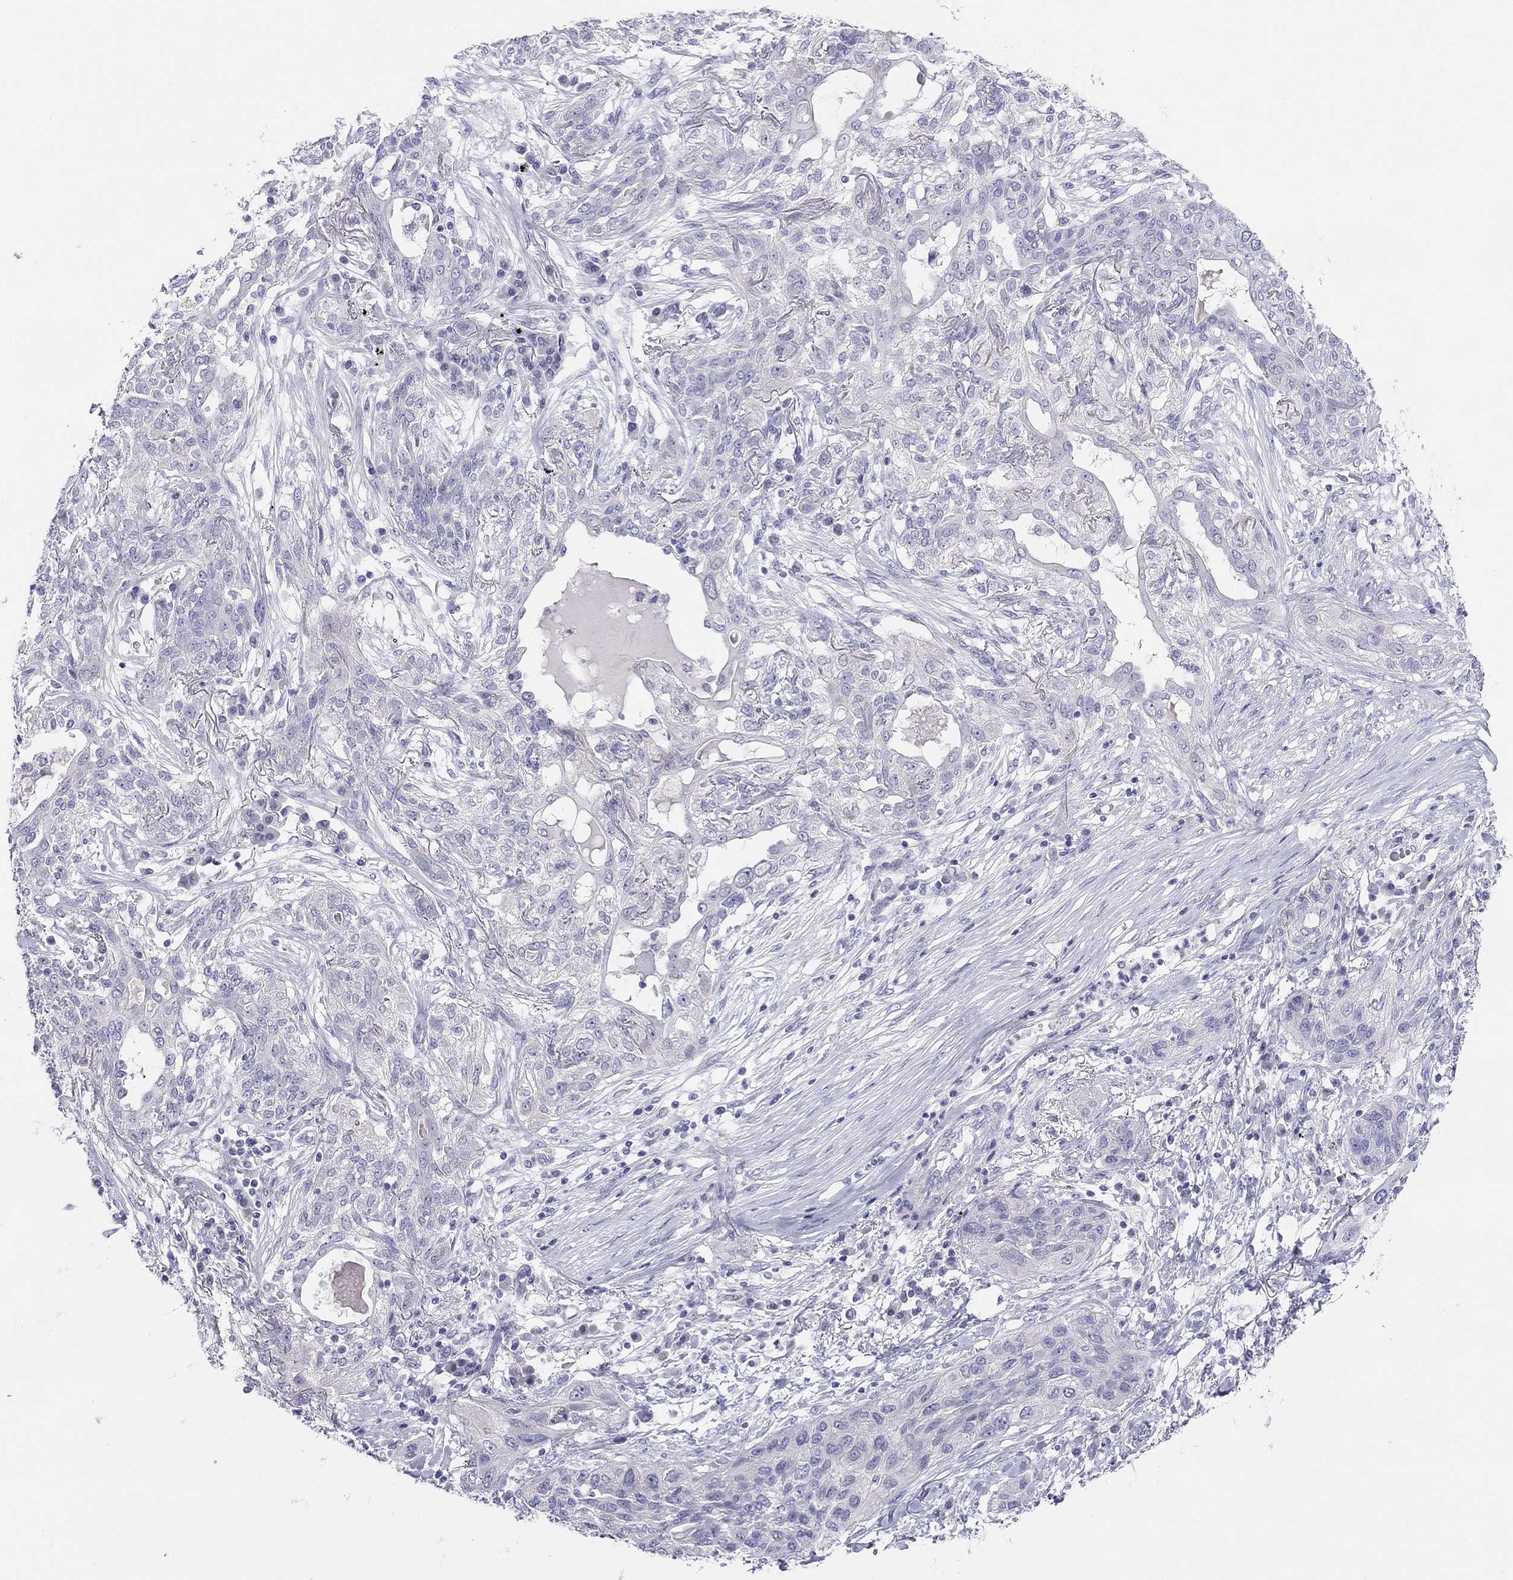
{"staining": {"intensity": "negative", "quantity": "none", "location": "none"}, "tissue": "lung cancer", "cell_type": "Tumor cells", "image_type": "cancer", "snomed": [{"axis": "morphology", "description": "Squamous cell carcinoma, NOS"}, {"axis": "topography", "description": "Lung"}], "caption": "Immunohistochemical staining of human lung cancer exhibits no significant staining in tumor cells.", "gene": "MGAT4C", "patient": {"sex": "female", "age": 70}}